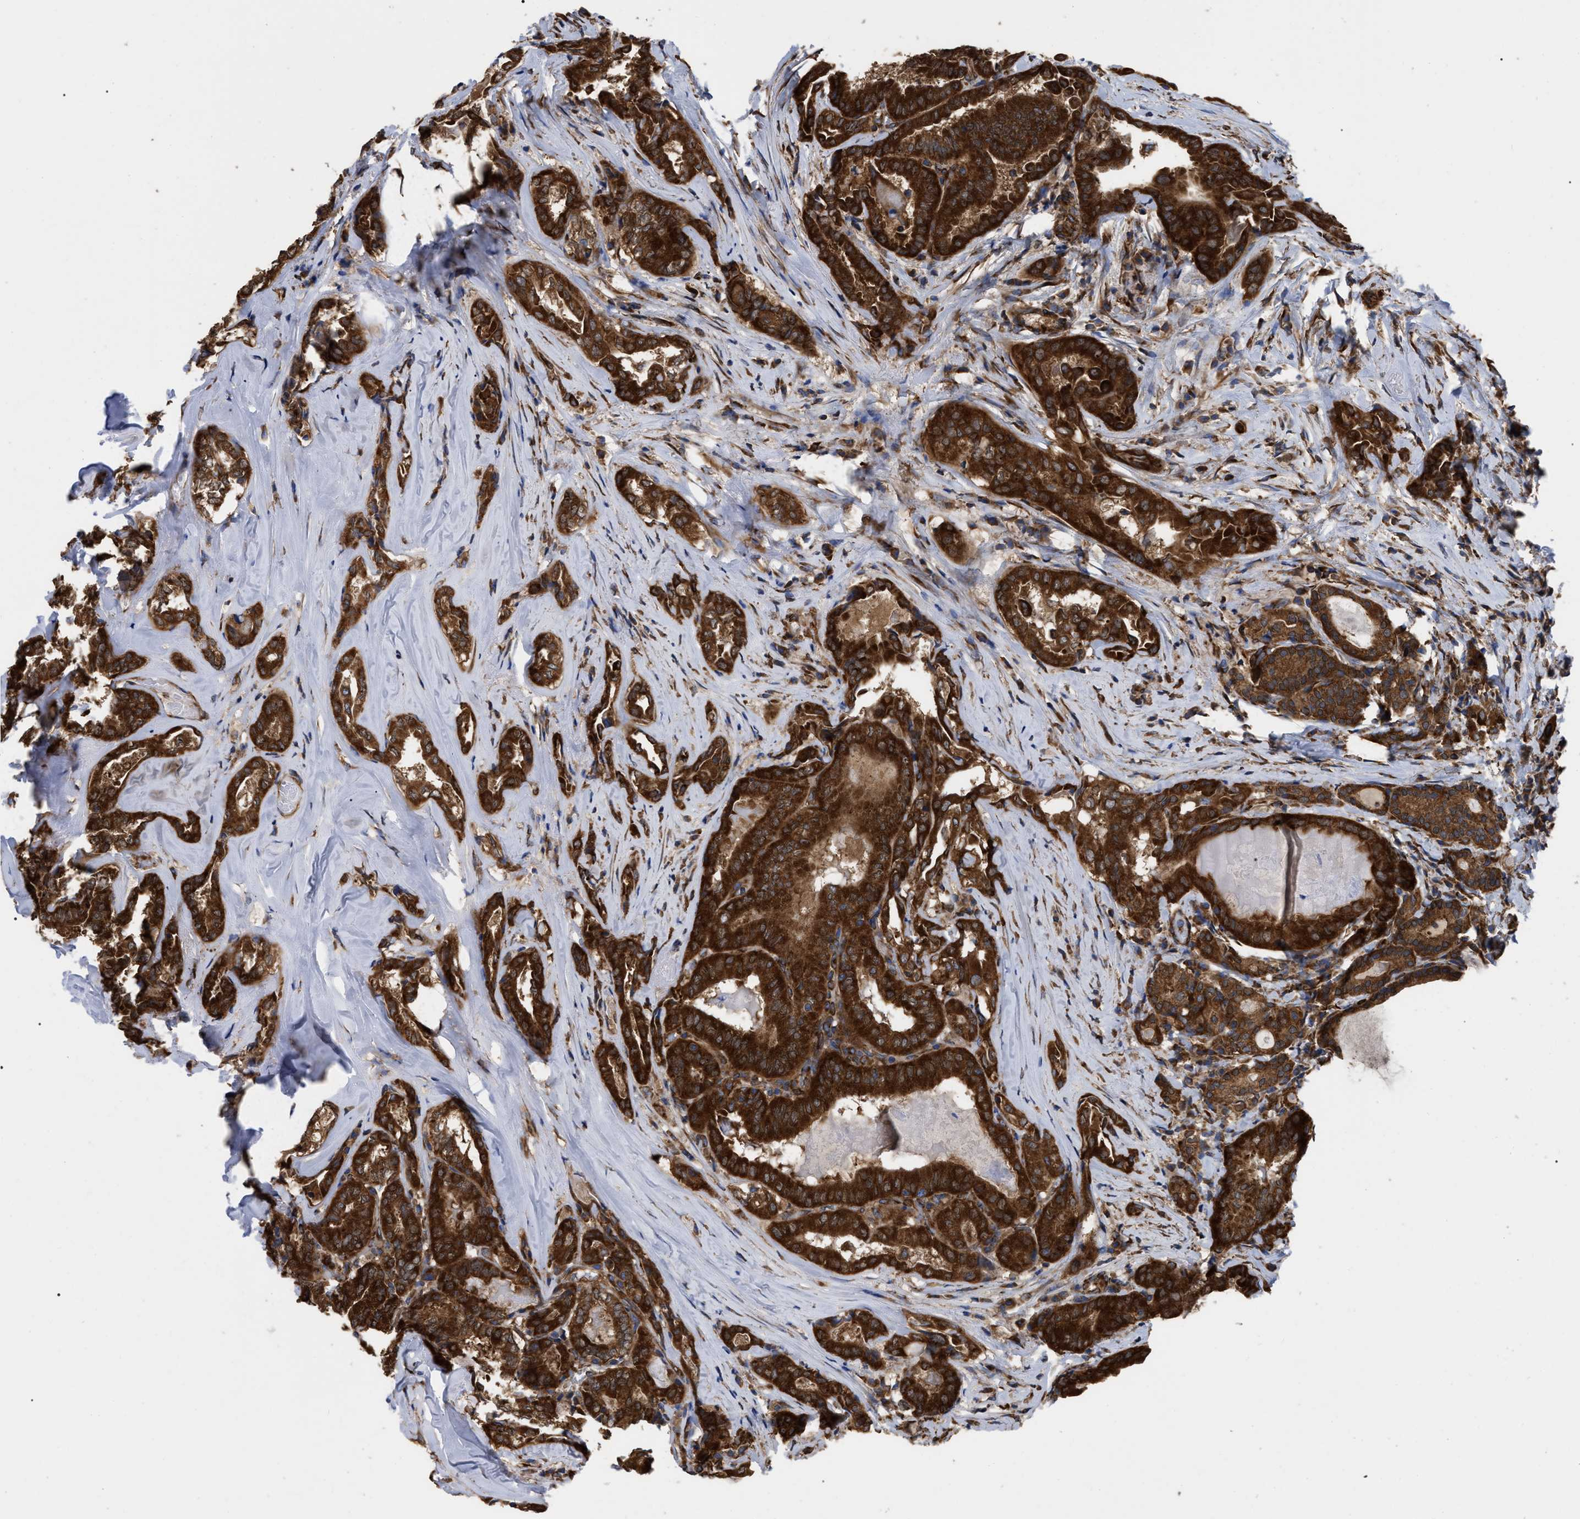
{"staining": {"intensity": "strong", "quantity": ">75%", "location": "cytoplasmic/membranous"}, "tissue": "thyroid cancer", "cell_type": "Tumor cells", "image_type": "cancer", "snomed": [{"axis": "morphology", "description": "Papillary adenocarcinoma, NOS"}, {"axis": "topography", "description": "Thyroid gland"}], "caption": "This histopathology image demonstrates immunohistochemistry staining of human thyroid papillary adenocarcinoma, with high strong cytoplasmic/membranous expression in approximately >75% of tumor cells.", "gene": "FAM120A", "patient": {"sex": "female", "age": 42}}